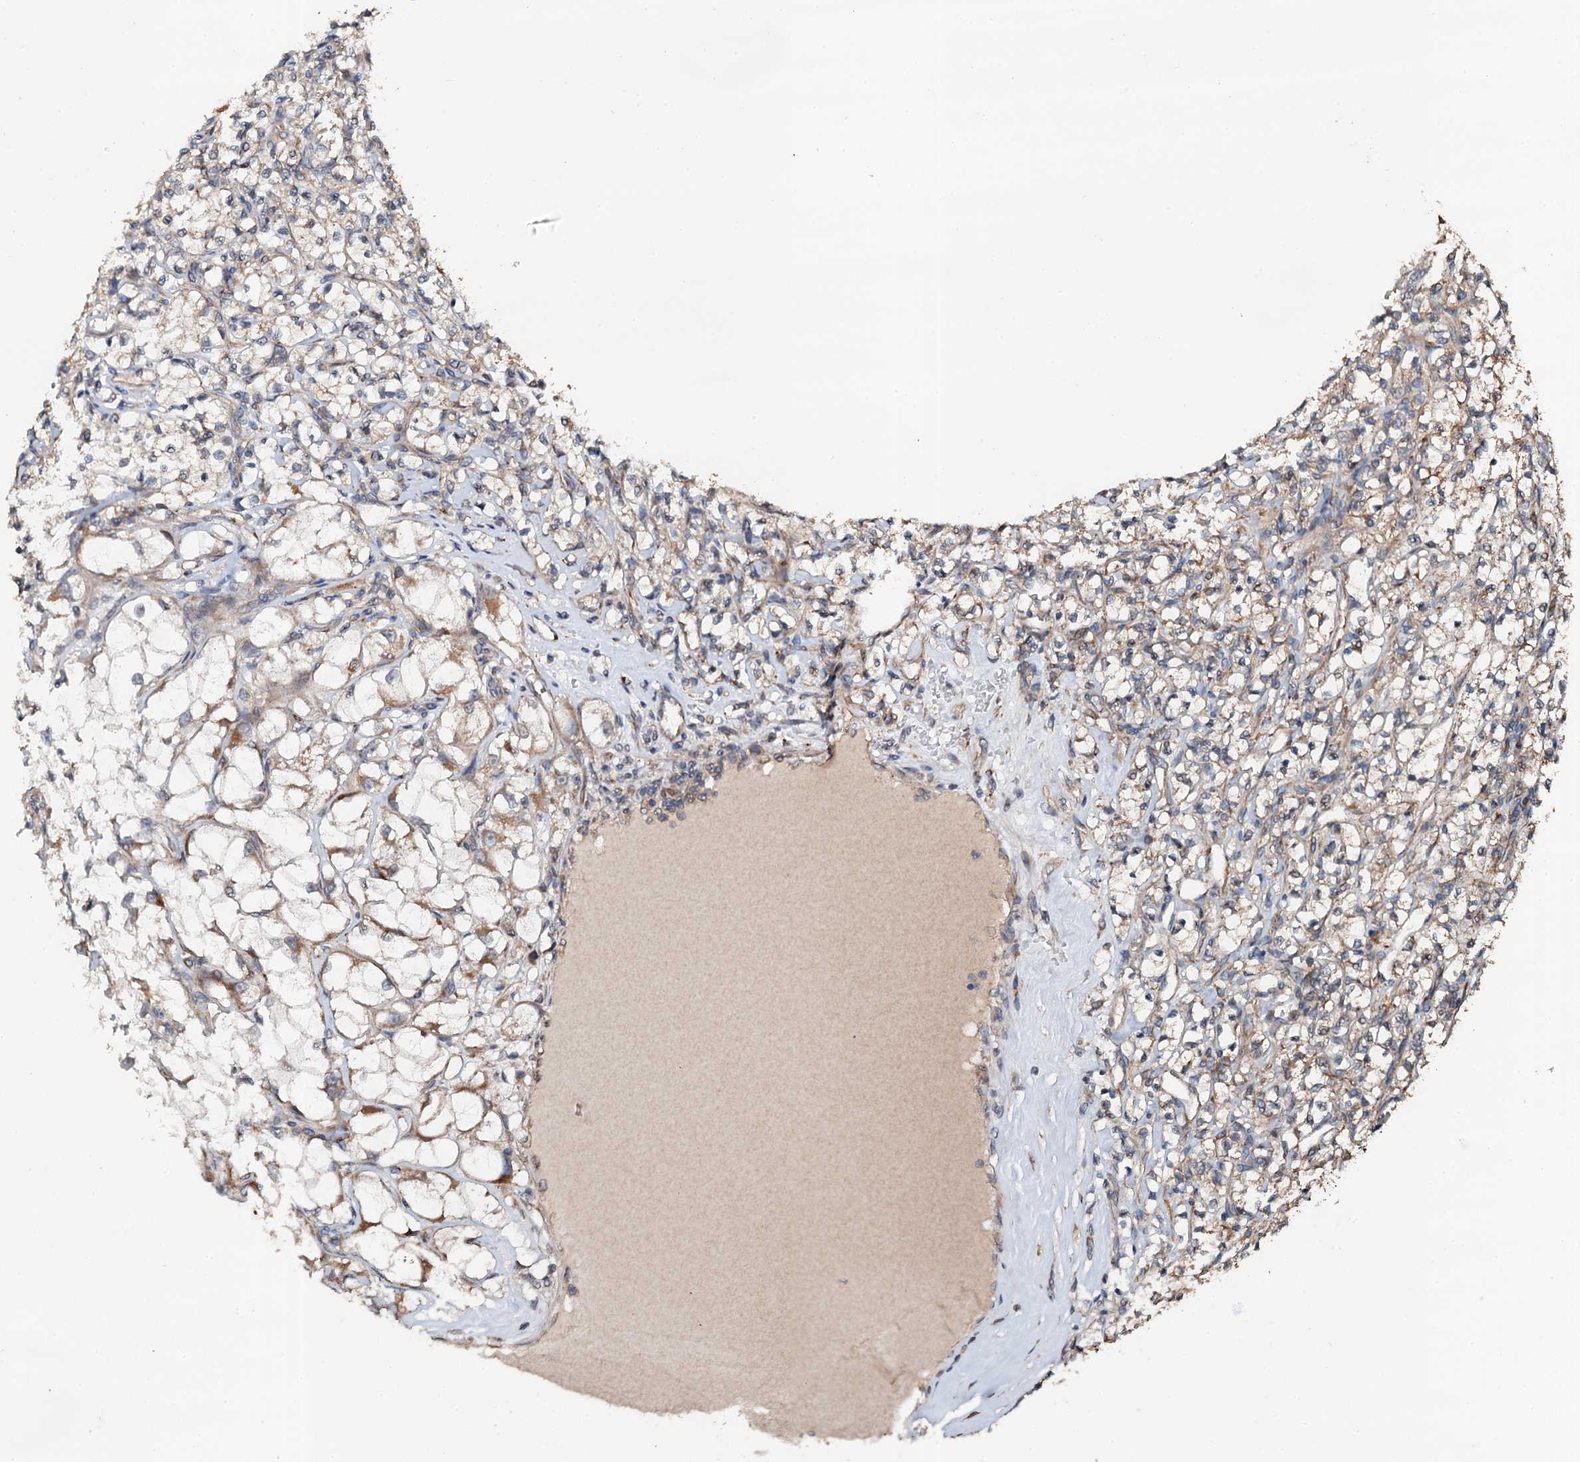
{"staining": {"intensity": "weak", "quantity": ">75%", "location": "cytoplasmic/membranous"}, "tissue": "renal cancer", "cell_type": "Tumor cells", "image_type": "cancer", "snomed": [{"axis": "morphology", "description": "Adenocarcinoma, NOS"}, {"axis": "topography", "description": "Kidney"}], "caption": "This image displays adenocarcinoma (renal) stained with IHC to label a protein in brown. The cytoplasmic/membranous of tumor cells show weak positivity for the protein. Nuclei are counter-stained blue.", "gene": "GLCE", "patient": {"sex": "female", "age": 69}}